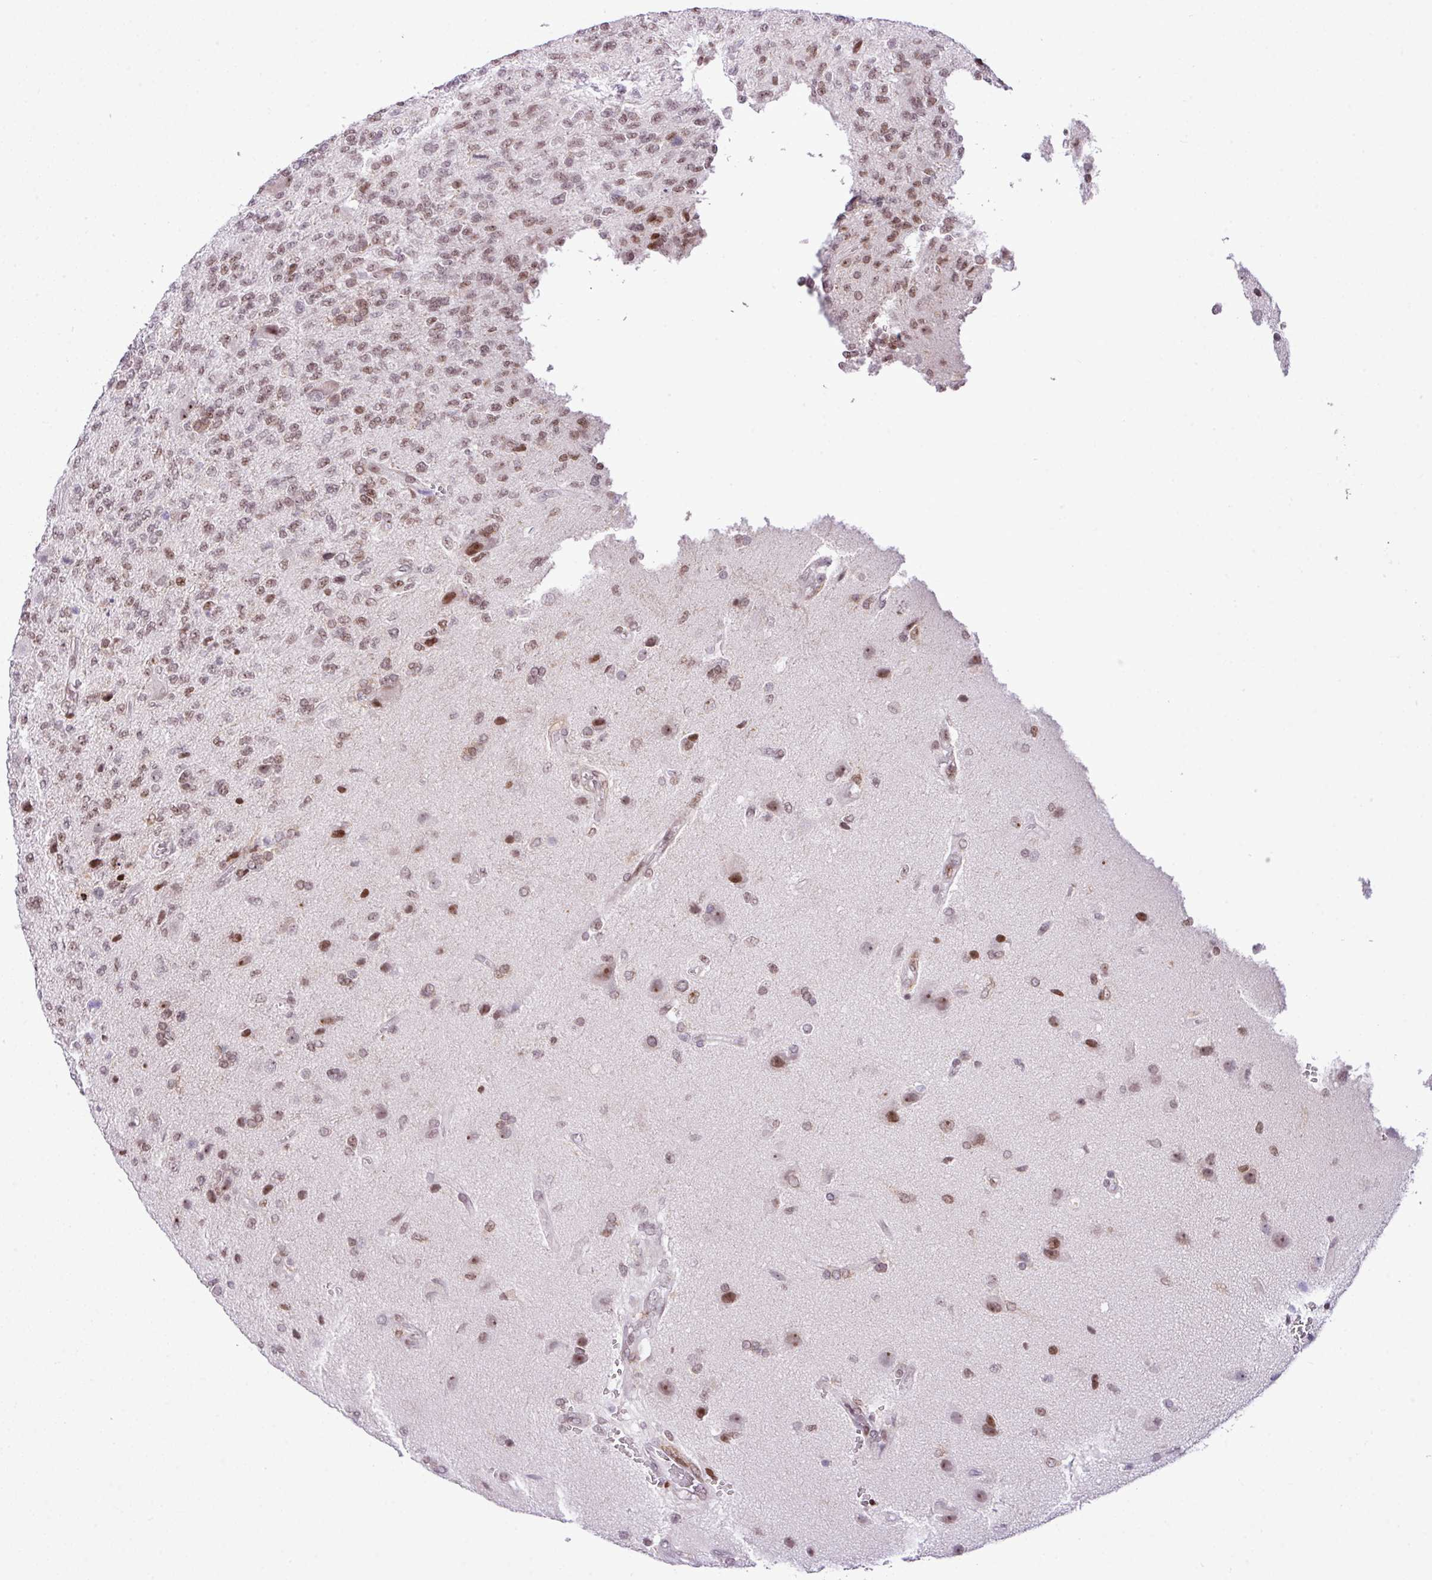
{"staining": {"intensity": "weak", "quantity": ">75%", "location": "nuclear"}, "tissue": "glioma", "cell_type": "Tumor cells", "image_type": "cancer", "snomed": [{"axis": "morphology", "description": "Glioma, malignant, High grade"}, {"axis": "topography", "description": "Brain"}], "caption": "Protein expression analysis of human high-grade glioma (malignant) reveals weak nuclear staining in approximately >75% of tumor cells.", "gene": "CCDC137", "patient": {"sex": "male", "age": 56}}